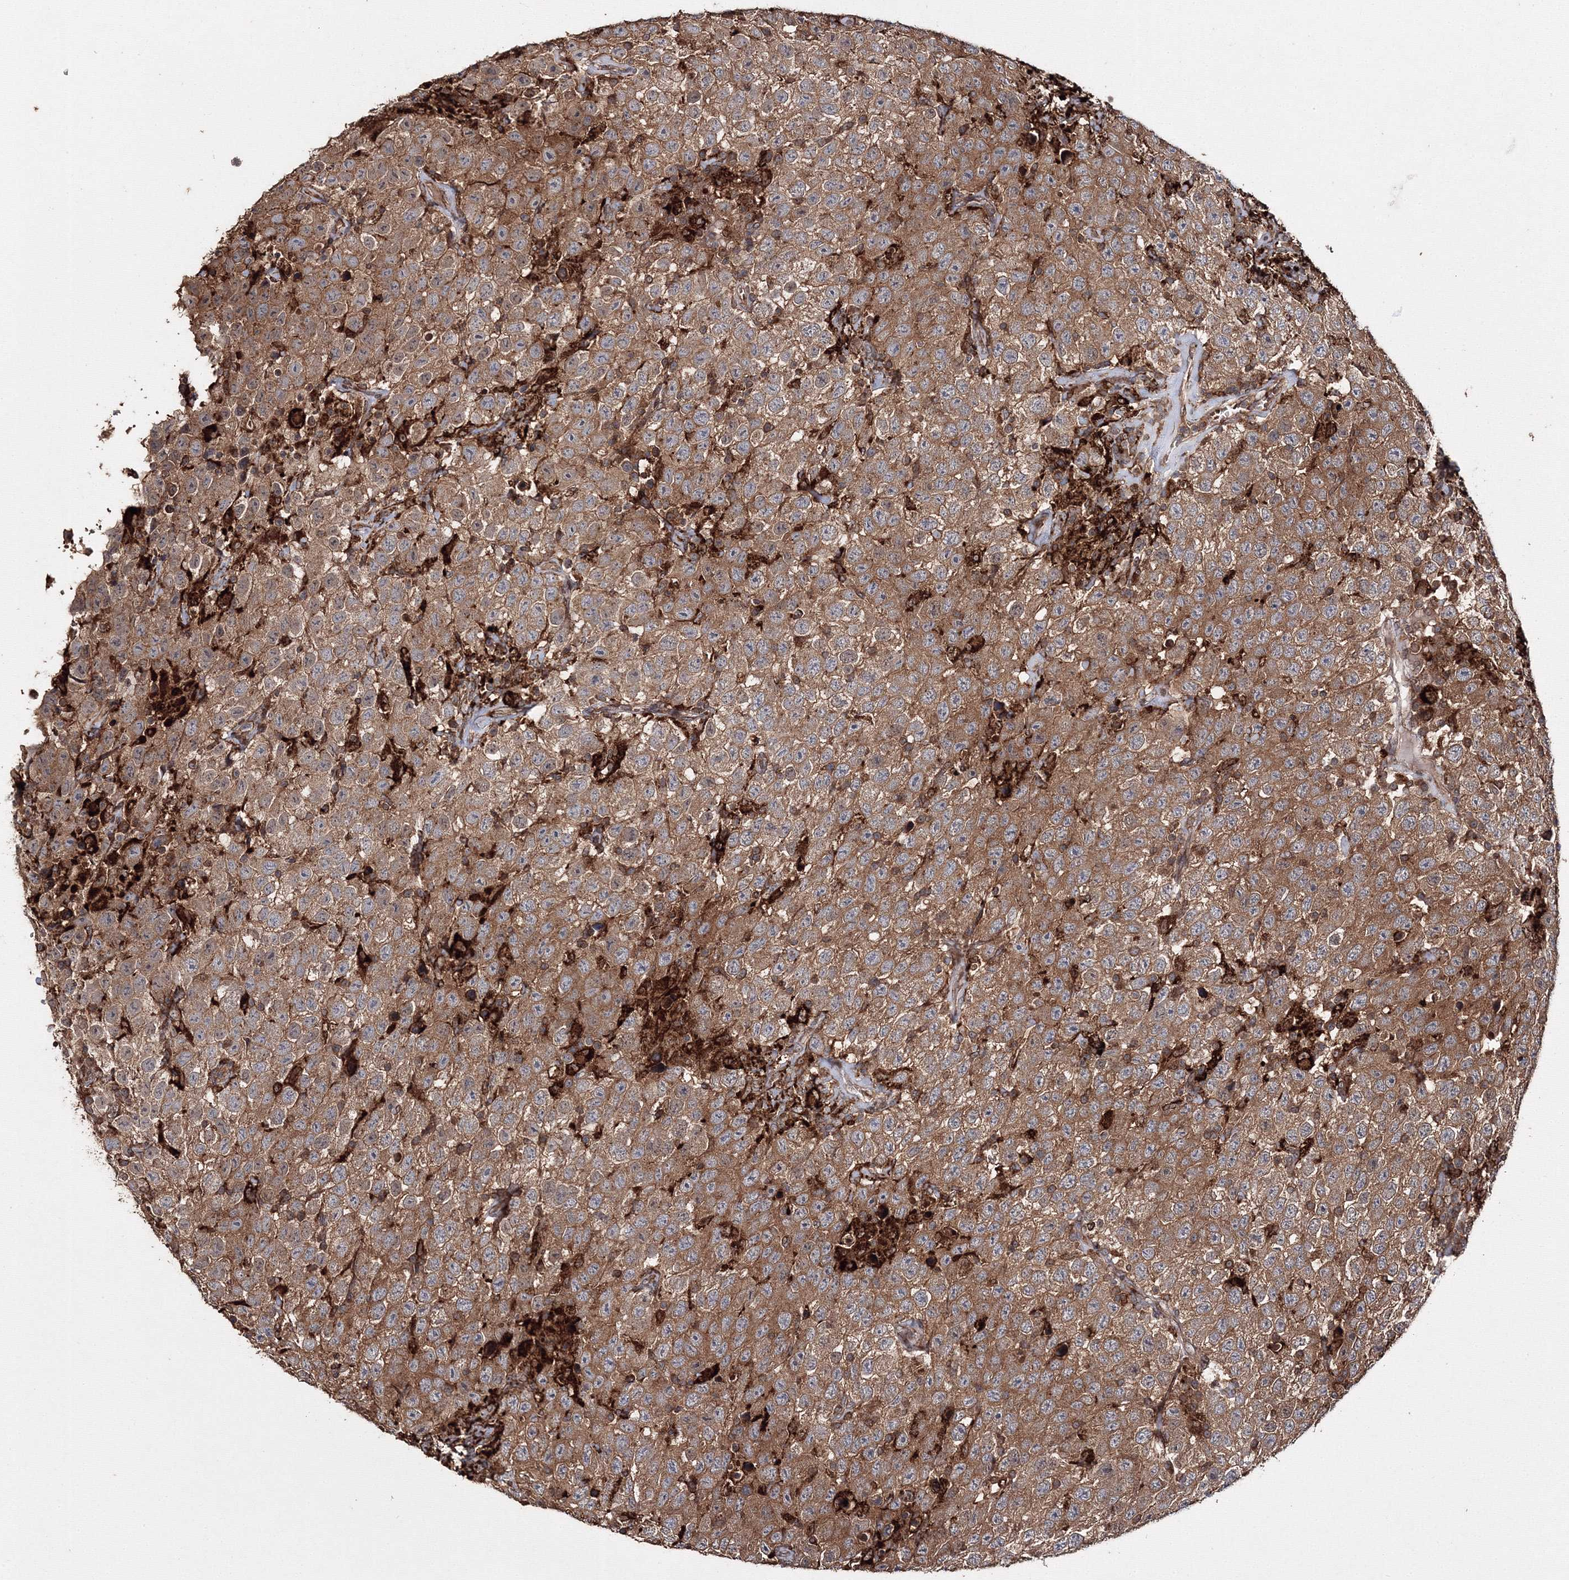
{"staining": {"intensity": "moderate", "quantity": ">75%", "location": "cytoplasmic/membranous"}, "tissue": "testis cancer", "cell_type": "Tumor cells", "image_type": "cancer", "snomed": [{"axis": "morphology", "description": "Seminoma, NOS"}, {"axis": "topography", "description": "Testis"}], "caption": "High-power microscopy captured an IHC image of testis cancer (seminoma), revealing moderate cytoplasmic/membranous positivity in approximately >75% of tumor cells. (DAB (3,3'-diaminobenzidine) IHC, brown staining for protein, blue staining for nuclei).", "gene": "DDO", "patient": {"sex": "male", "age": 41}}